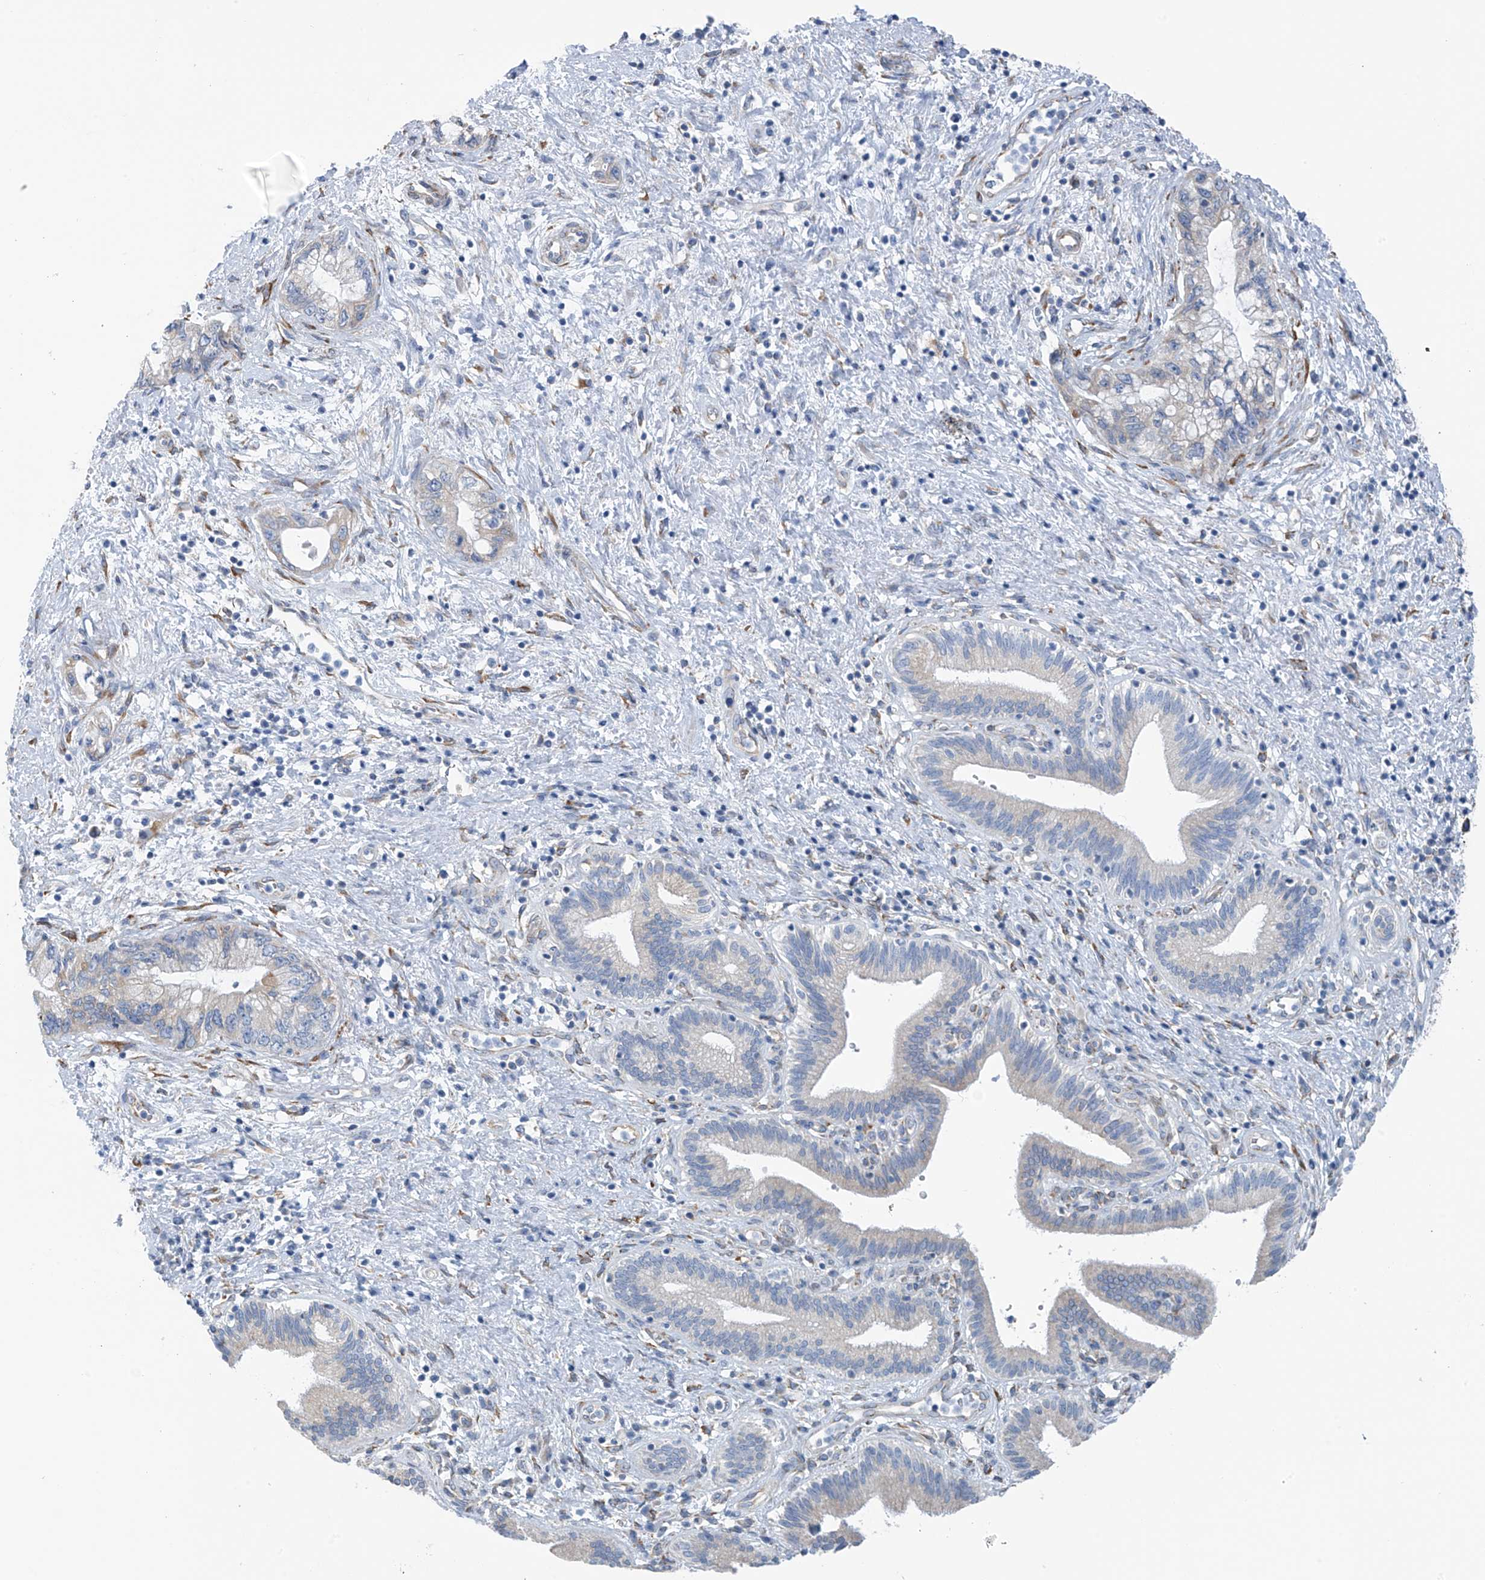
{"staining": {"intensity": "moderate", "quantity": "25%-75%", "location": "cytoplasmic/membranous"}, "tissue": "pancreatic cancer", "cell_type": "Tumor cells", "image_type": "cancer", "snomed": [{"axis": "morphology", "description": "Adenocarcinoma, NOS"}, {"axis": "topography", "description": "Pancreas"}], "caption": "Pancreatic cancer (adenocarcinoma) stained with a protein marker demonstrates moderate staining in tumor cells.", "gene": "RCN2", "patient": {"sex": "female", "age": 73}}